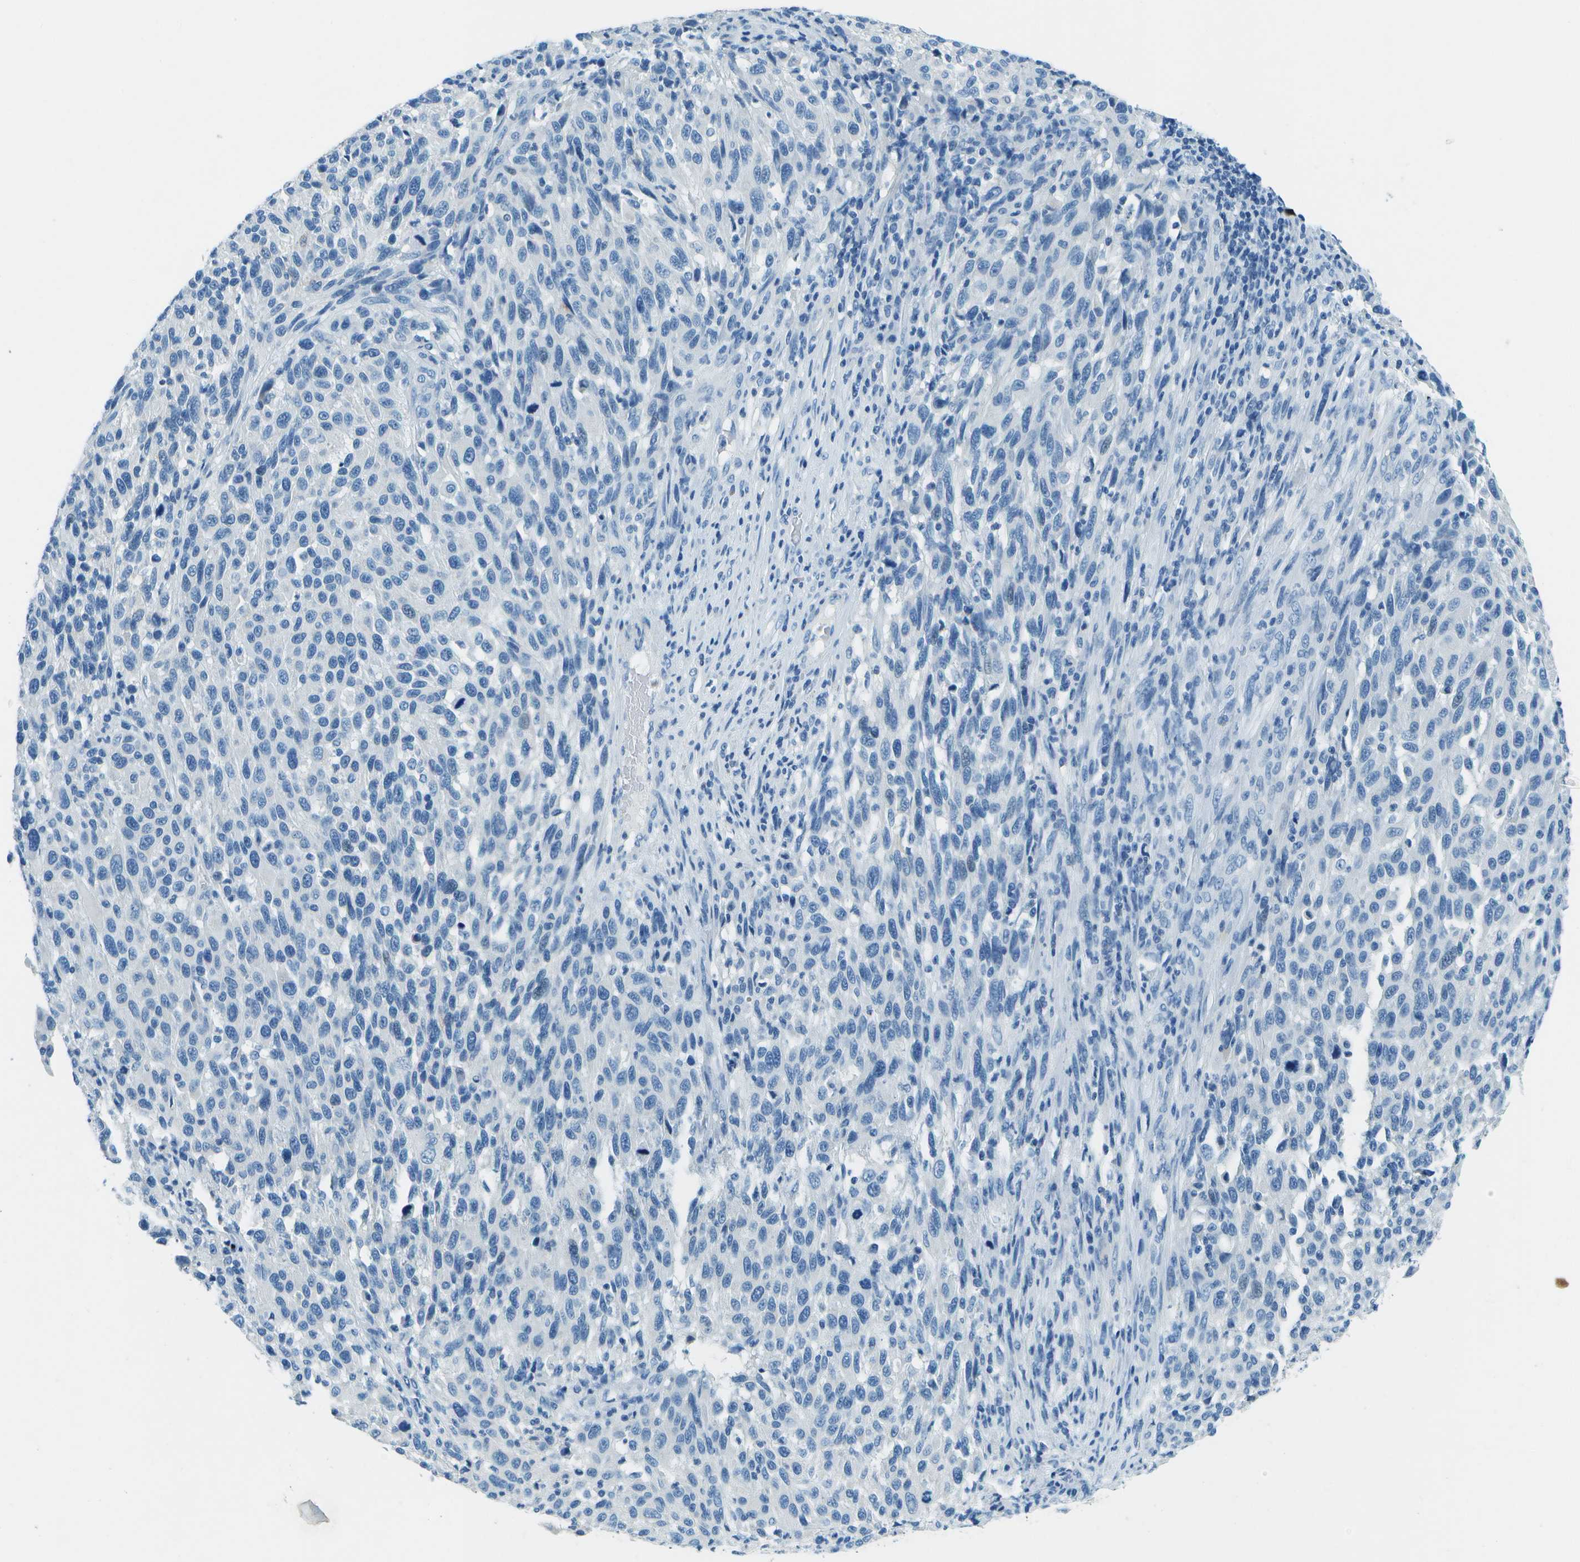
{"staining": {"intensity": "negative", "quantity": "none", "location": "none"}, "tissue": "melanoma", "cell_type": "Tumor cells", "image_type": "cancer", "snomed": [{"axis": "morphology", "description": "Malignant melanoma, Metastatic site"}, {"axis": "topography", "description": "Lymph node"}], "caption": "The histopathology image displays no significant expression in tumor cells of malignant melanoma (metastatic site). (DAB IHC visualized using brightfield microscopy, high magnification).", "gene": "SLC16A10", "patient": {"sex": "male", "age": 61}}